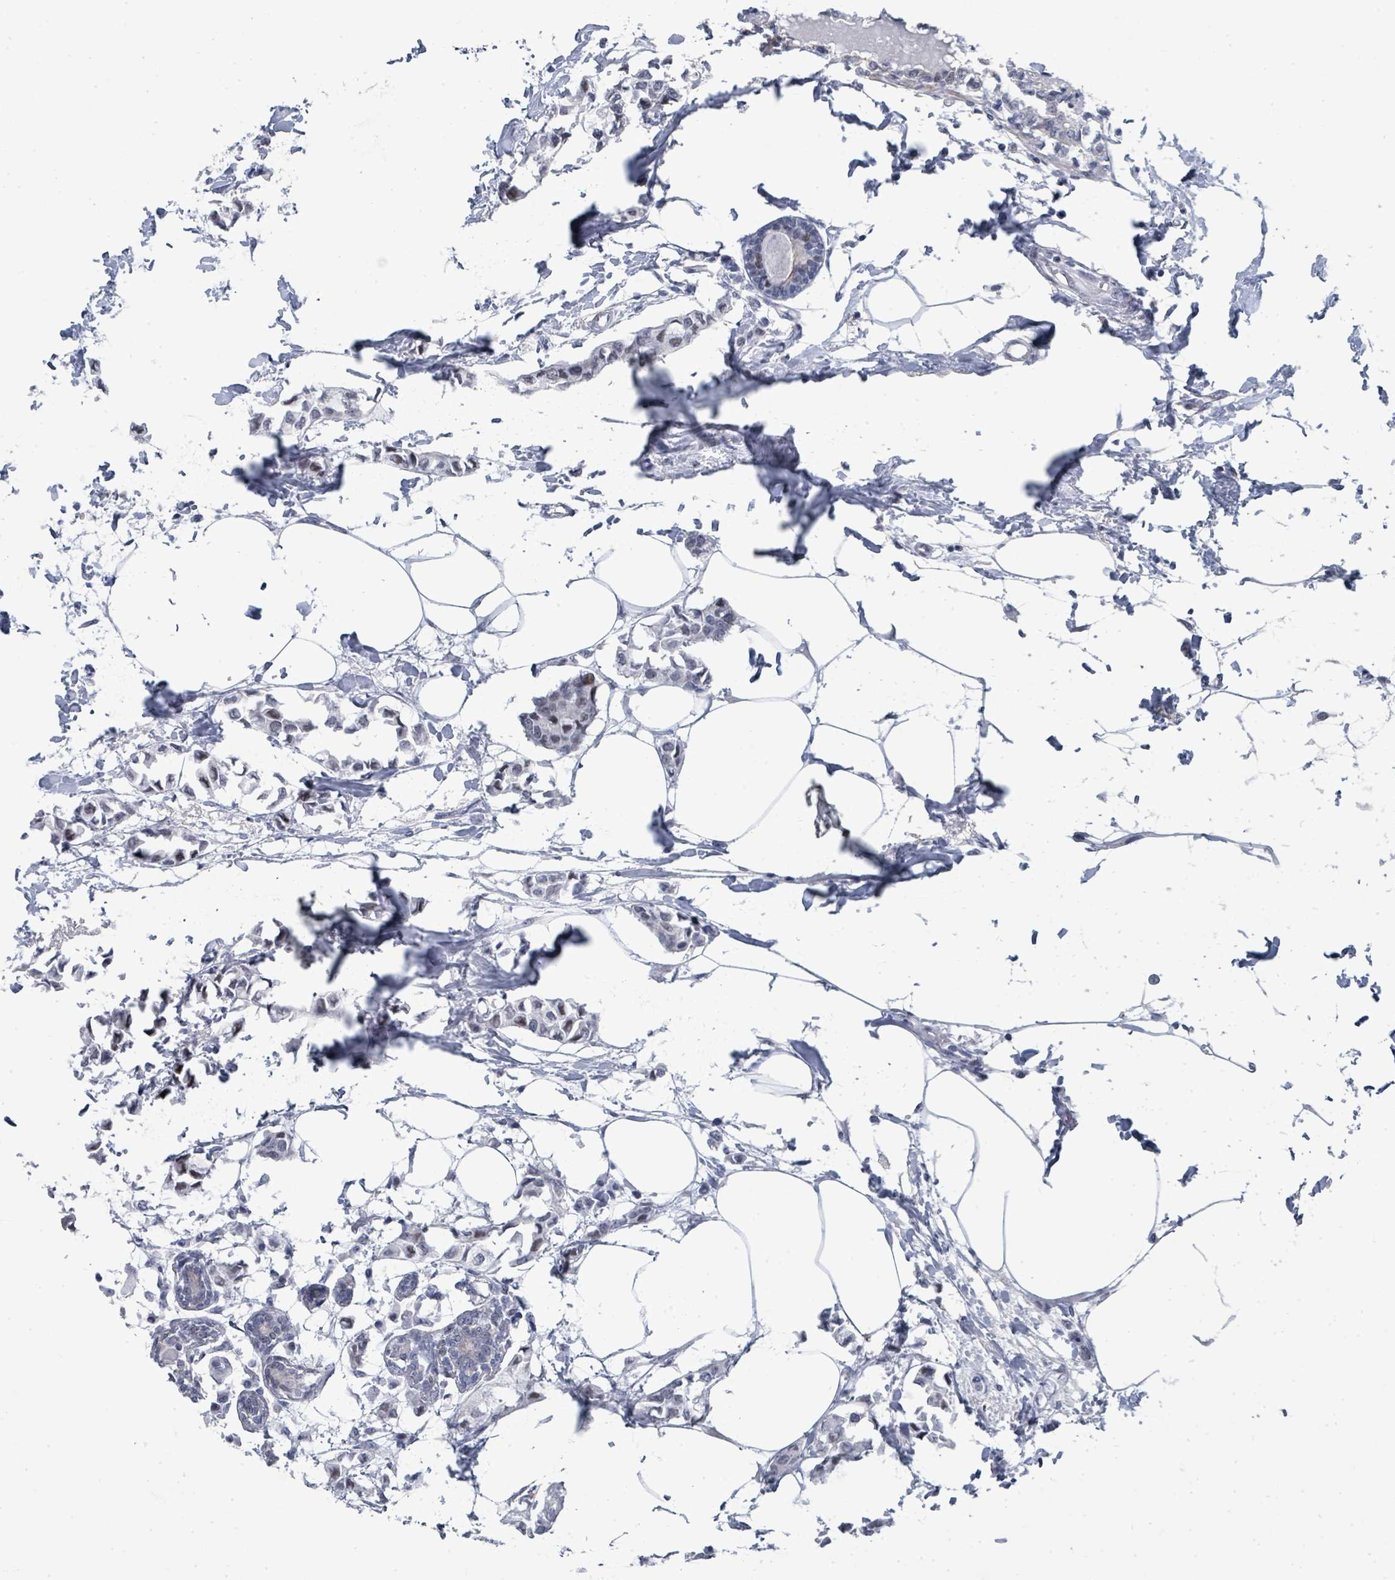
{"staining": {"intensity": "weak", "quantity": "25%-75%", "location": "nuclear"}, "tissue": "breast cancer", "cell_type": "Tumor cells", "image_type": "cancer", "snomed": [{"axis": "morphology", "description": "Duct carcinoma"}, {"axis": "topography", "description": "Breast"}], "caption": "Brown immunohistochemical staining in breast infiltrating ductal carcinoma reveals weak nuclear staining in approximately 25%-75% of tumor cells. (Stains: DAB in brown, nuclei in blue, Microscopy: brightfield microscopy at high magnification).", "gene": "CT45A5", "patient": {"sex": "female", "age": 73}}